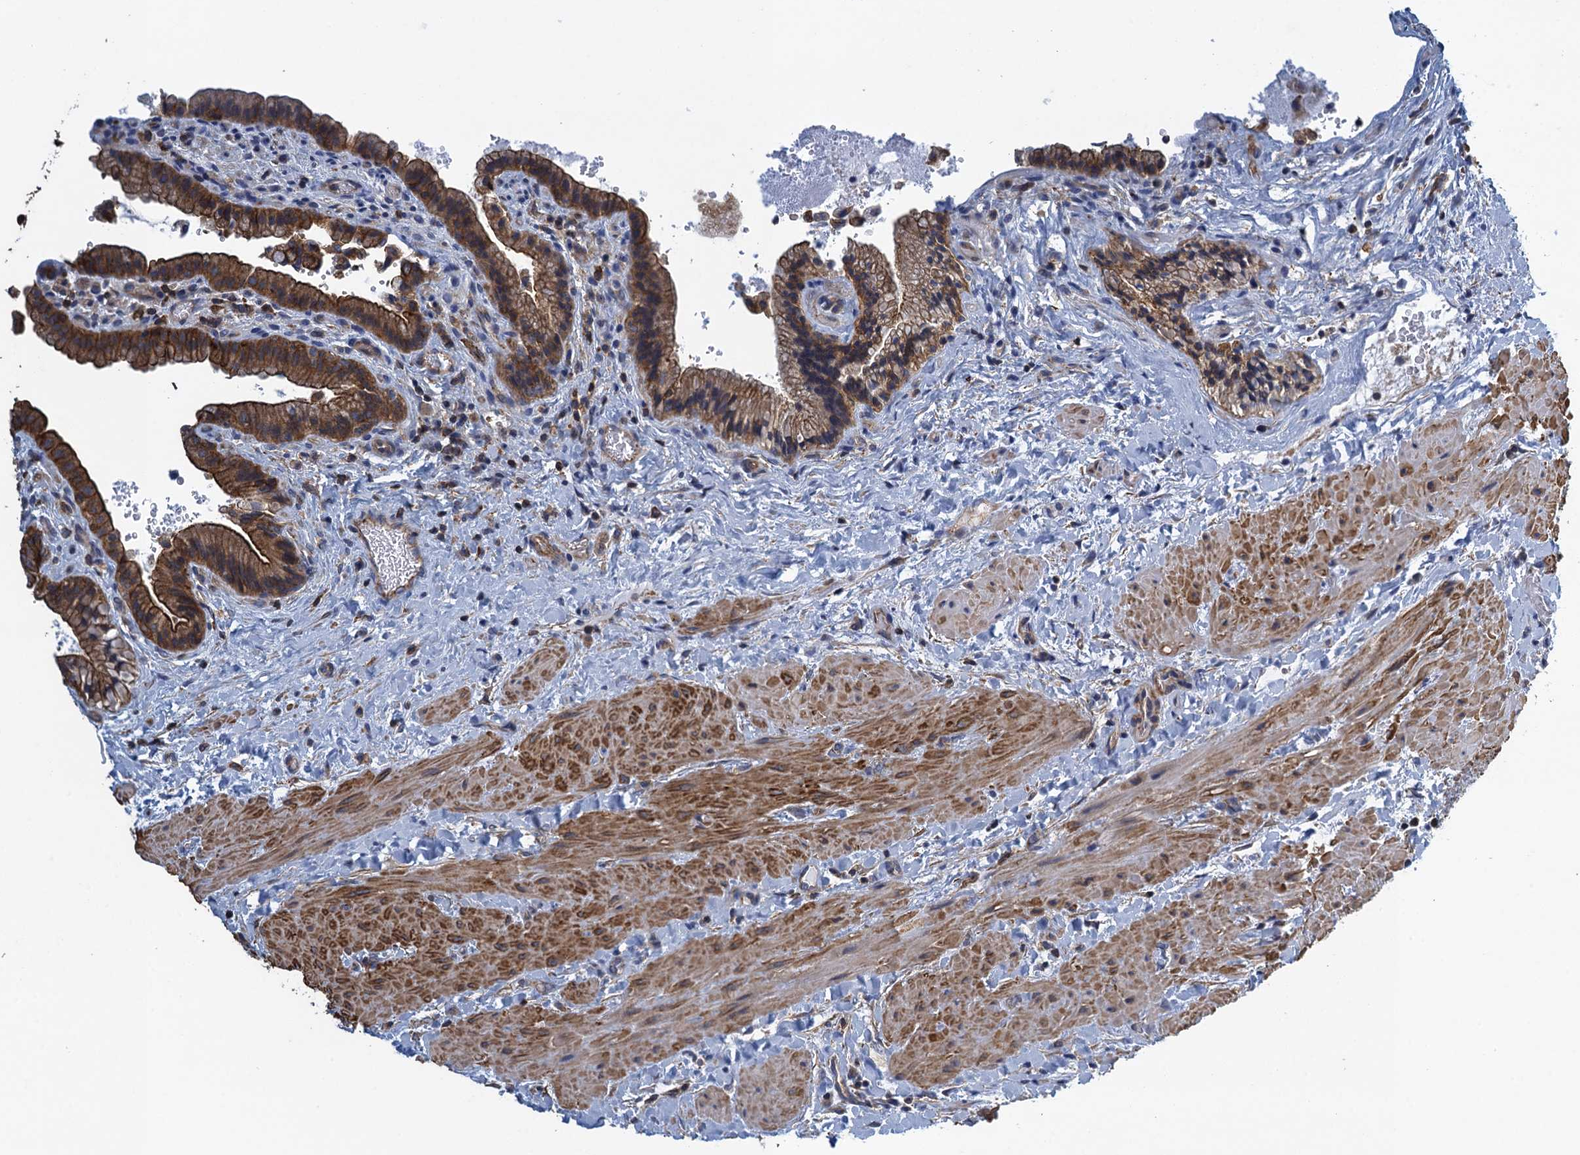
{"staining": {"intensity": "strong", "quantity": ">75%", "location": "cytoplasmic/membranous"}, "tissue": "gallbladder", "cell_type": "Glandular cells", "image_type": "normal", "snomed": [{"axis": "morphology", "description": "Normal tissue, NOS"}, {"axis": "topography", "description": "Gallbladder"}], "caption": "A histopathology image showing strong cytoplasmic/membranous staining in about >75% of glandular cells in unremarkable gallbladder, as visualized by brown immunohistochemical staining.", "gene": "PROSER2", "patient": {"sex": "male", "age": 24}}